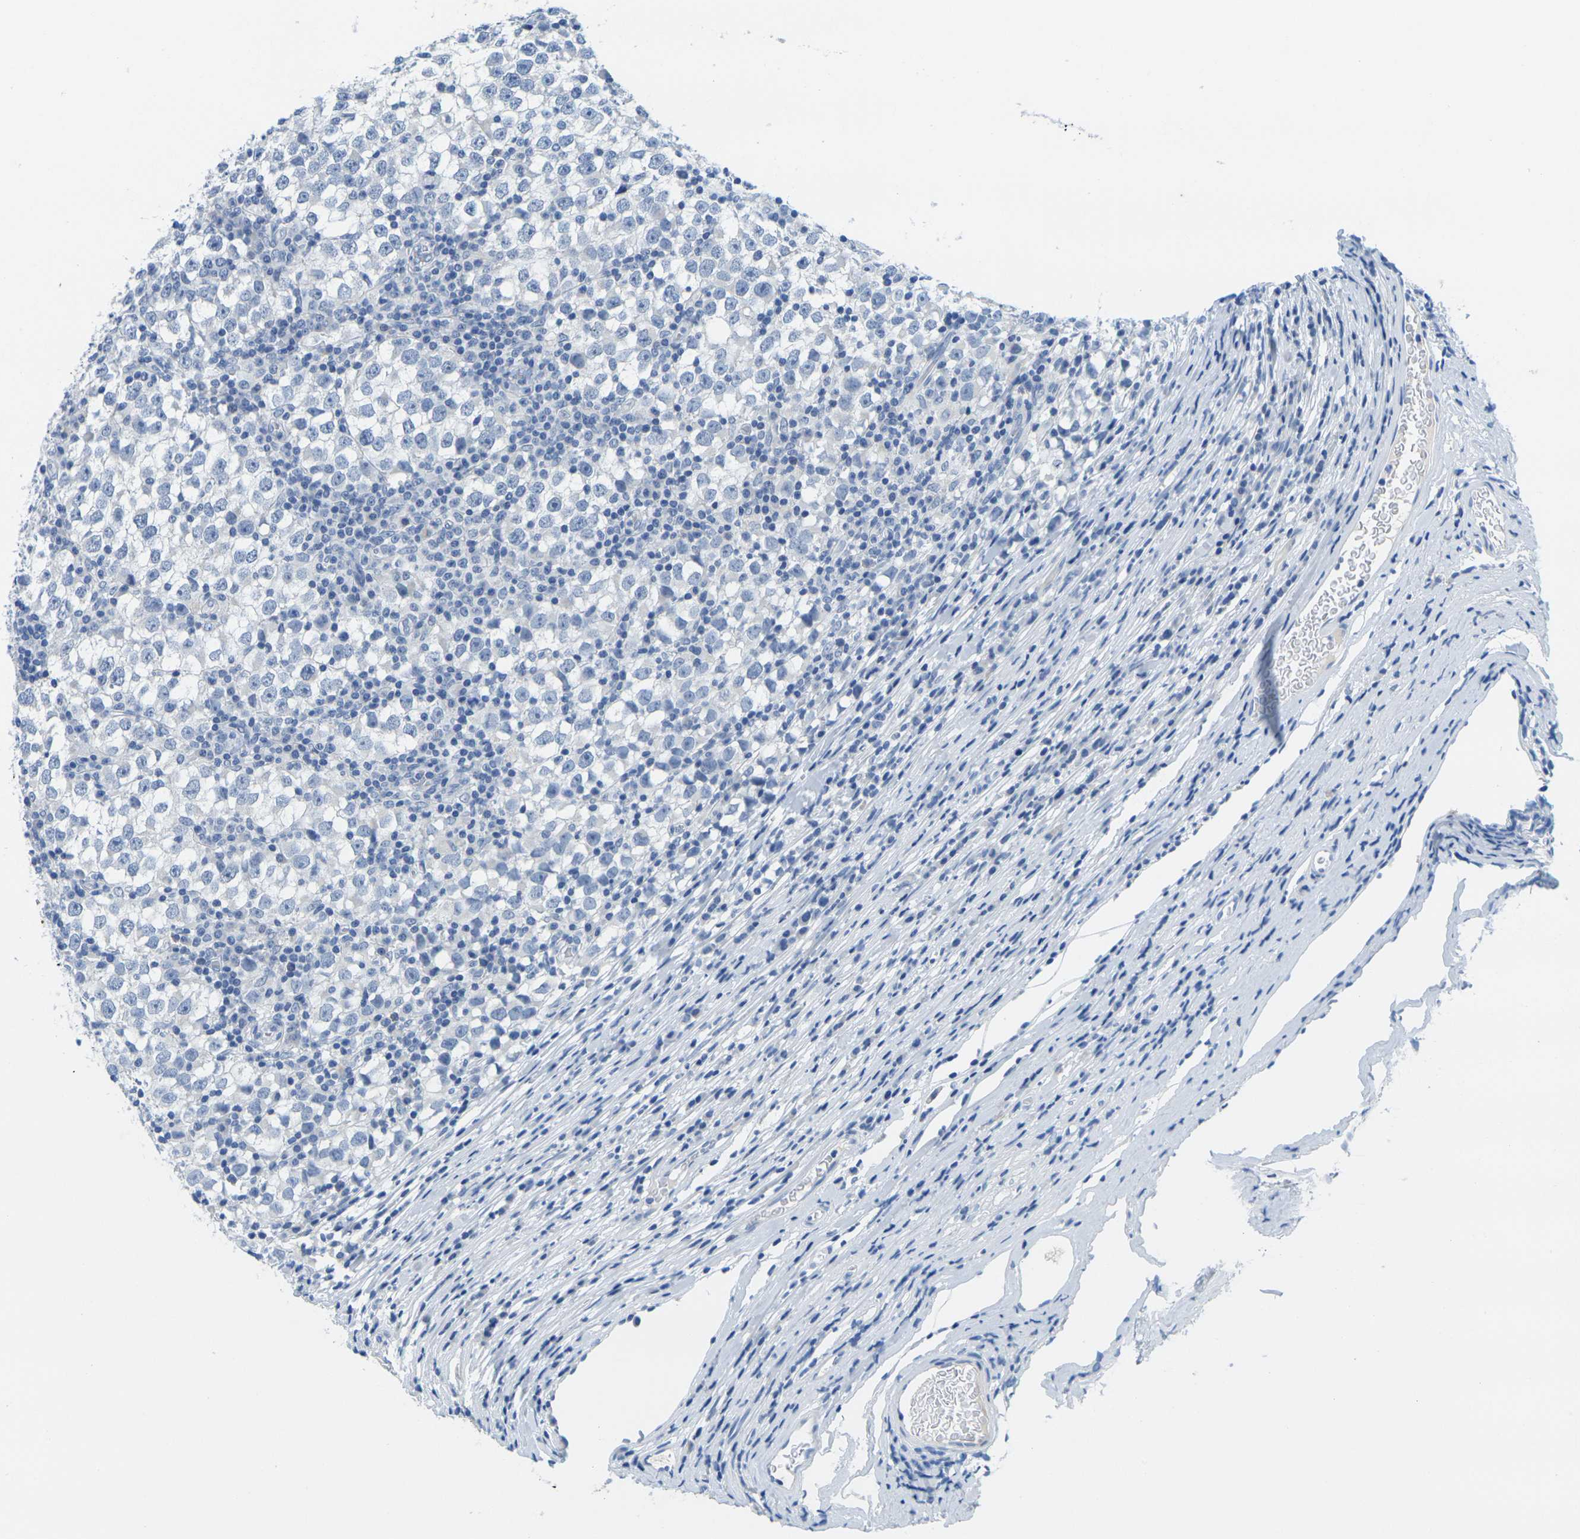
{"staining": {"intensity": "negative", "quantity": "none", "location": "none"}, "tissue": "testis cancer", "cell_type": "Tumor cells", "image_type": "cancer", "snomed": [{"axis": "morphology", "description": "Seminoma, NOS"}, {"axis": "topography", "description": "Testis"}], "caption": "Tumor cells show no significant staining in testis cancer (seminoma). (IHC, brightfield microscopy, high magnification).", "gene": "FAM3D", "patient": {"sex": "male", "age": 65}}